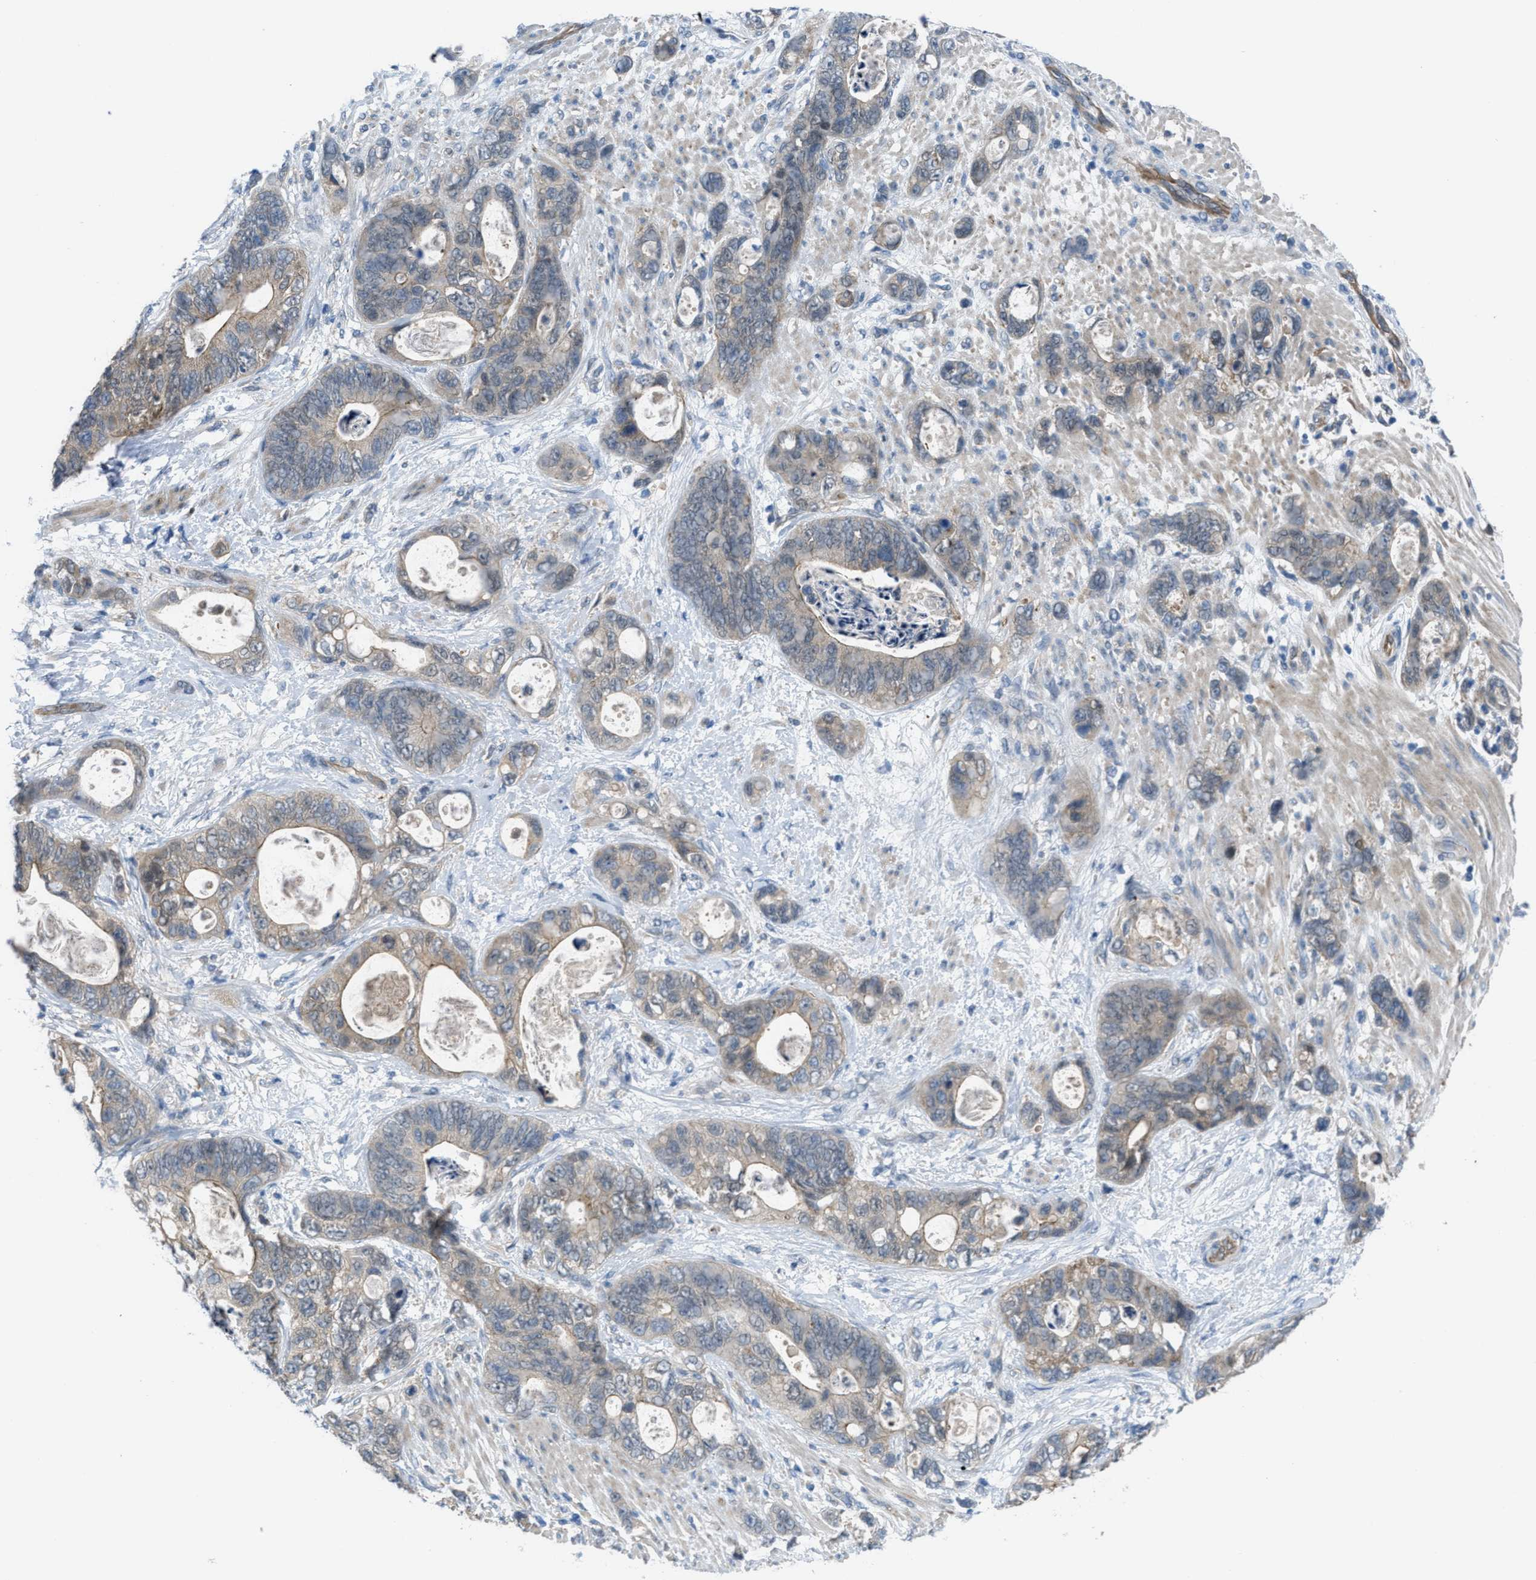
{"staining": {"intensity": "negative", "quantity": "none", "location": "none"}, "tissue": "stomach cancer", "cell_type": "Tumor cells", "image_type": "cancer", "snomed": [{"axis": "morphology", "description": "Normal tissue, NOS"}, {"axis": "morphology", "description": "Adenocarcinoma, NOS"}, {"axis": "topography", "description": "Stomach"}], "caption": "An image of human adenocarcinoma (stomach) is negative for staining in tumor cells.", "gene": "BAZ2B", "patient": {"sex": "female", "age": 89}}